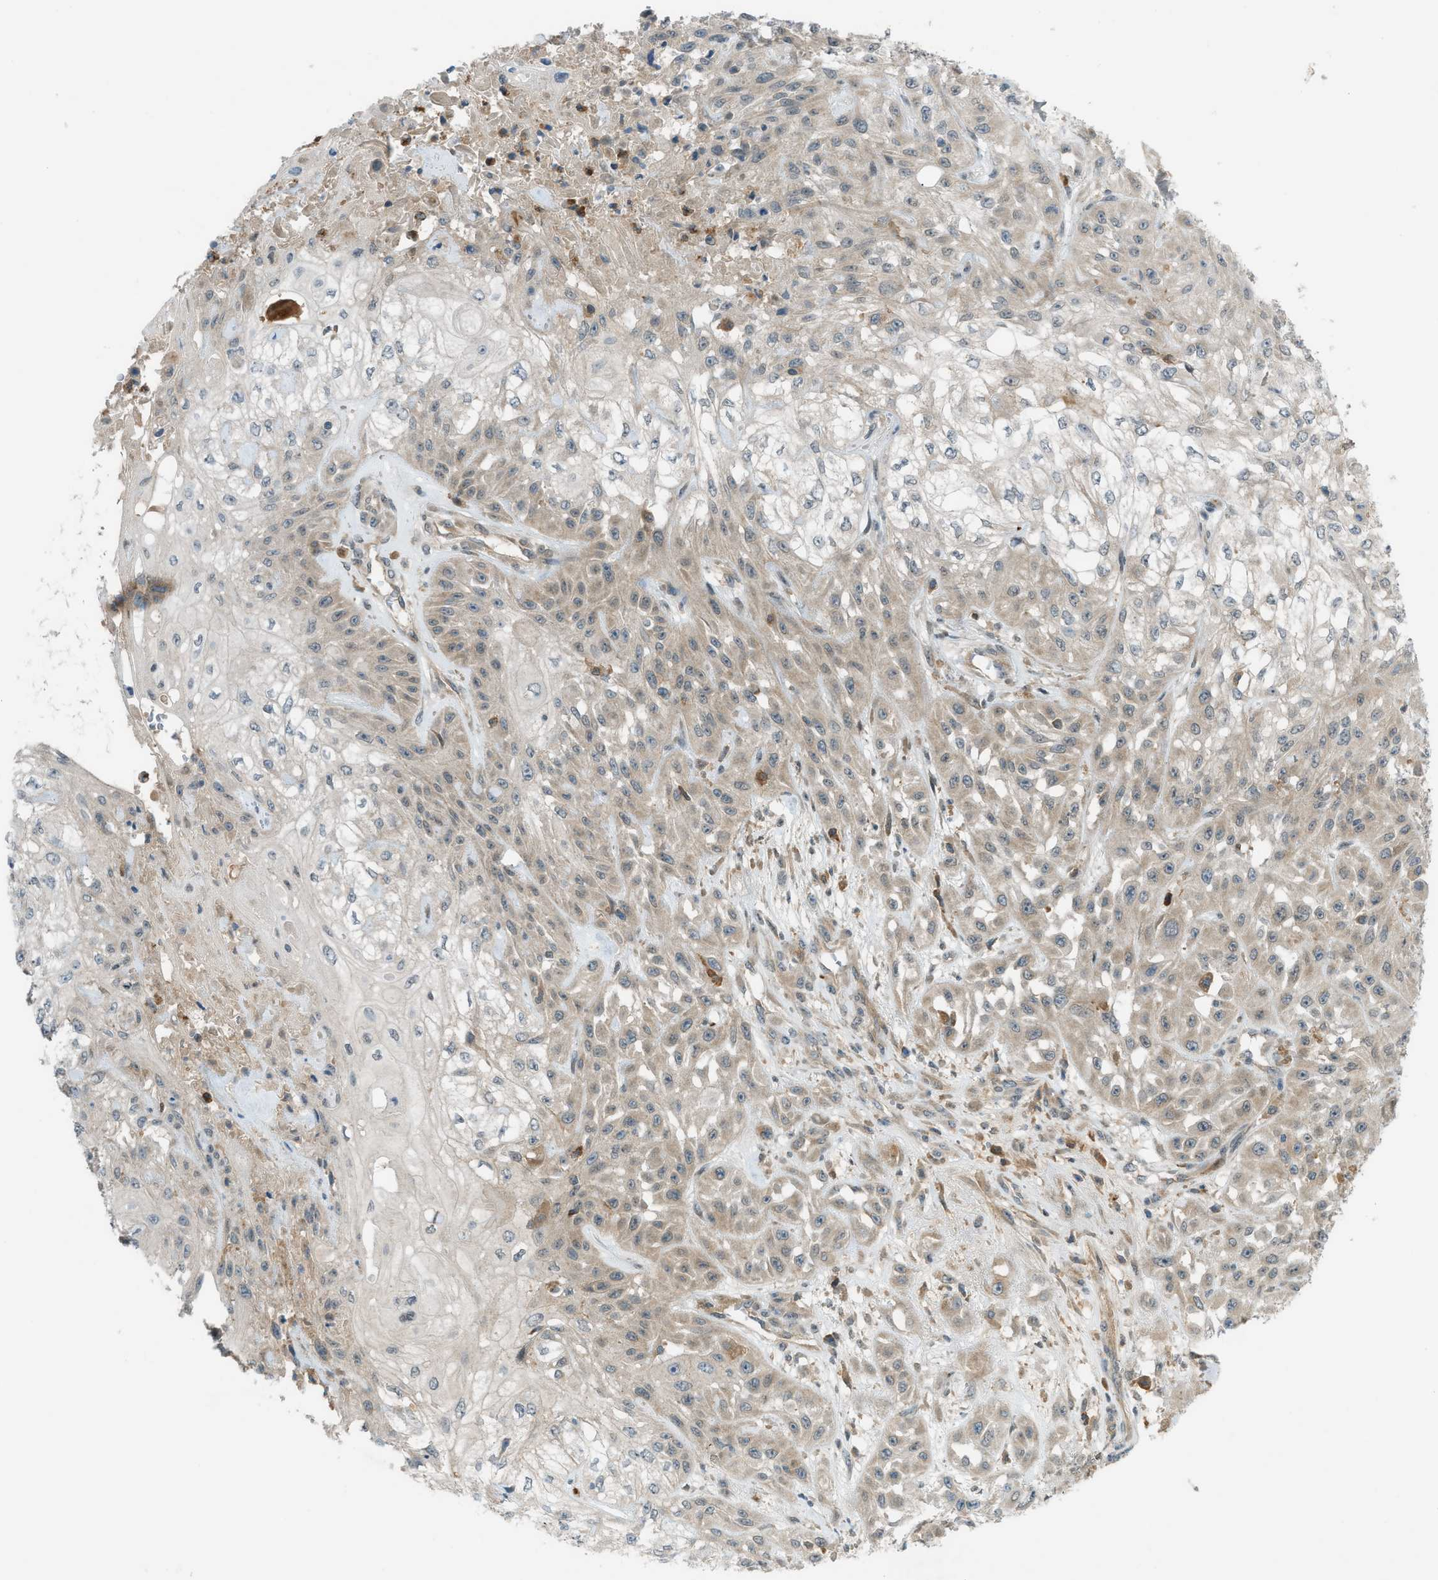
{"staining": {"intensity": "weak", "quantity": ">75%", "location": "cytoplasmic/membranous"}, "tissue": "skin cancer", "cell_type": "Tumor cells", "image_type": "cancer", "snomed": [{"axis": "morphology", "description": "Squamous cell carcinoma, NOS"}, {"axis": "morphology", "description": "Squamous cell carcinoma, metastatic, NOS"}, {"axis": "topography", "description": "Skin"}, {"axis": "topography", "description": "Lymph node"}], "caption": "Protein staining of skin cancer (squamous cell carcinoma) tissue shows weak cytoplasmic/membranous positivity in approximately >75% of tumor cells.", "gene": "DYRK1A", "patient": {"sex": "male", "age": 75}}